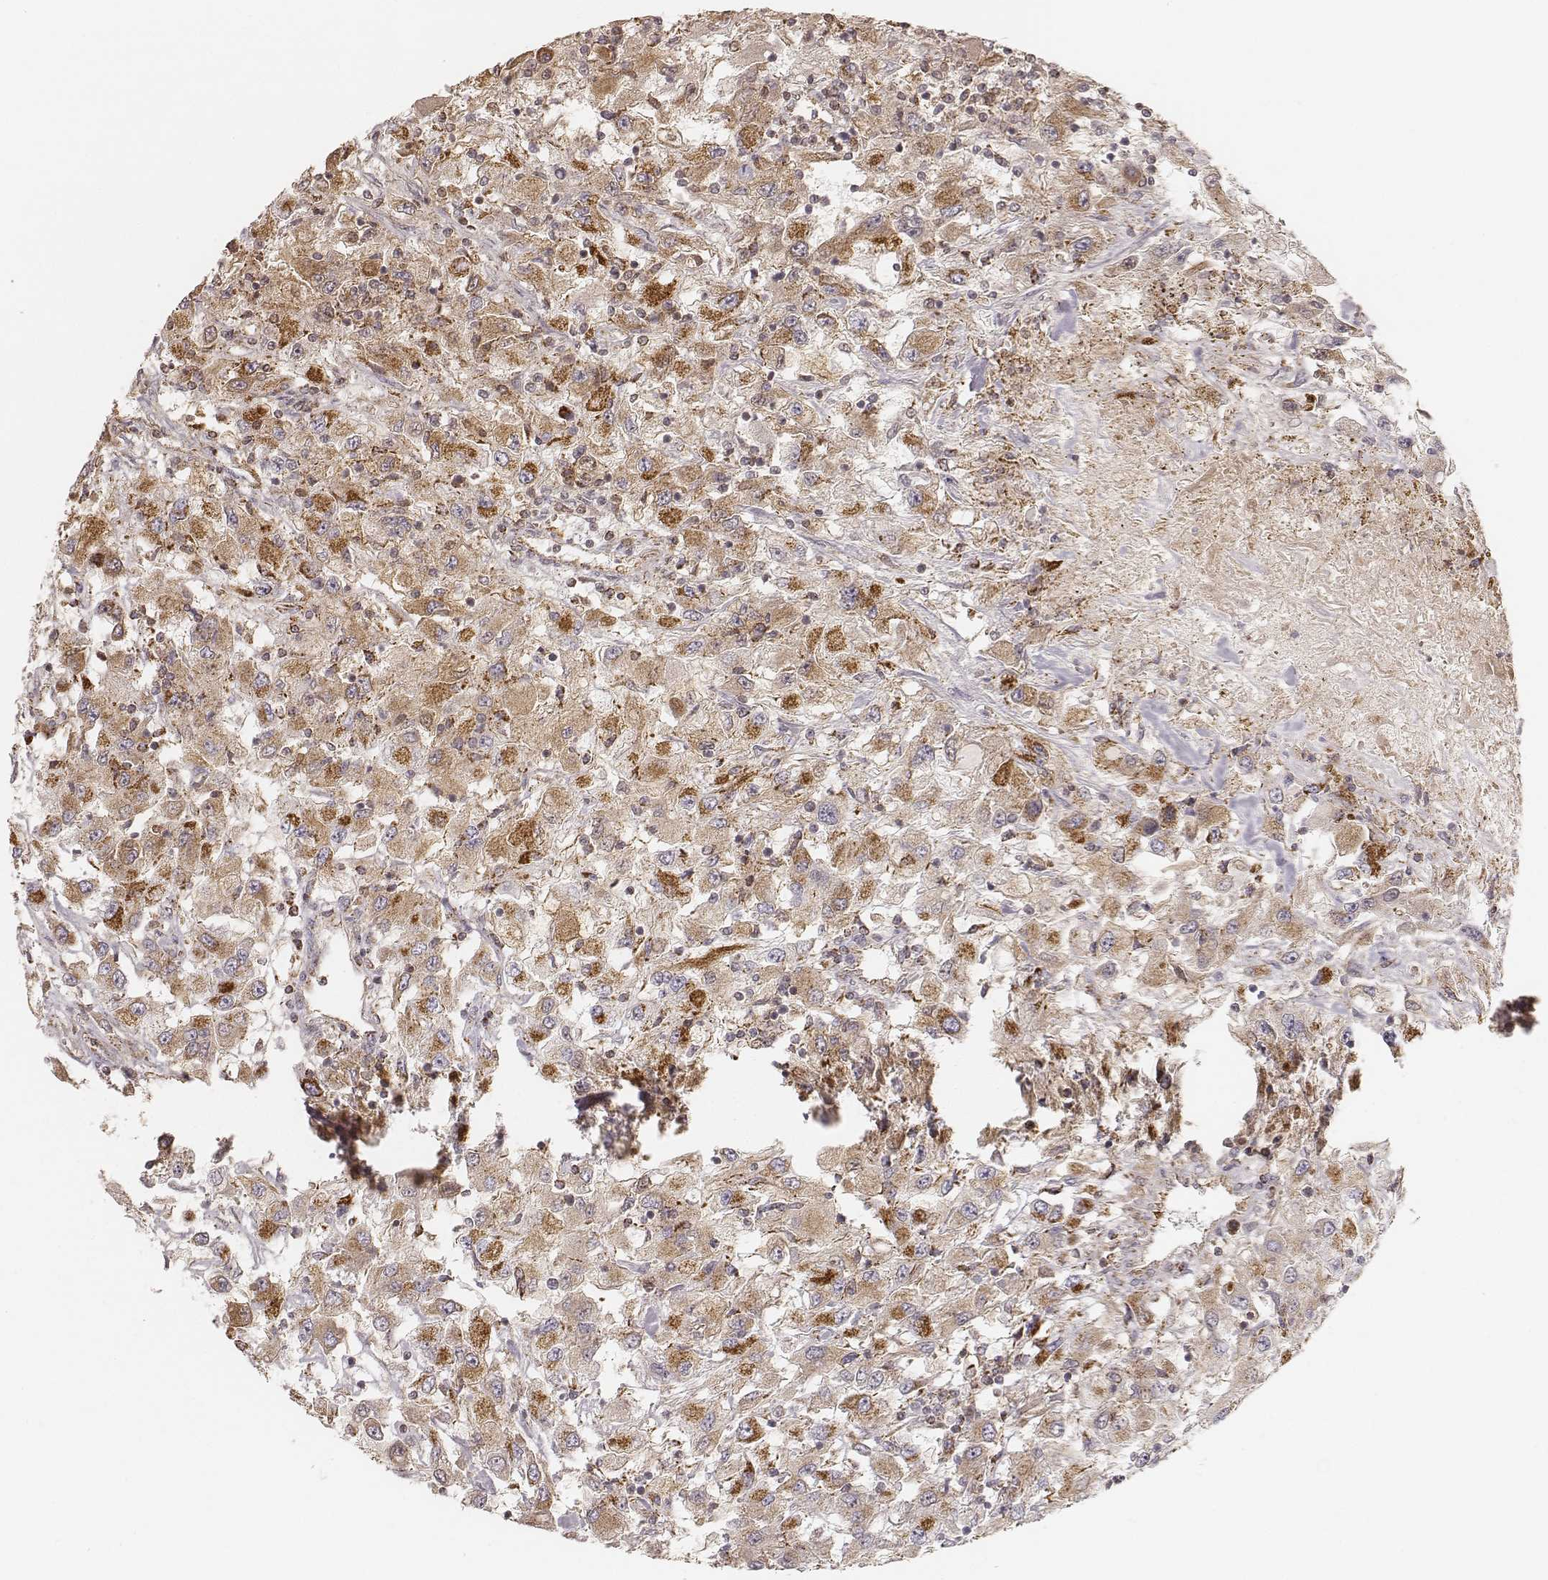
{"staining": {"intensity": "moderate", "quantity": ">75%", "location": "cytoplasmic/membranous"}, "tissue": "renal cancer", "cell_type": "Tumor cells", "image_type": "cancer", "snomed": [{"axis": "morphology", "description": "Adenocarcinoma, NOS"}, {"axis": "topography", "description": "Kidney"}], "caption": "A brown stain highlights moderate cytoplasmic/membranous positivity of a protein in renal adenocarcinoma tumor cells.", "gene": "CS", "patient": {"sex": "female", "age": 67}}